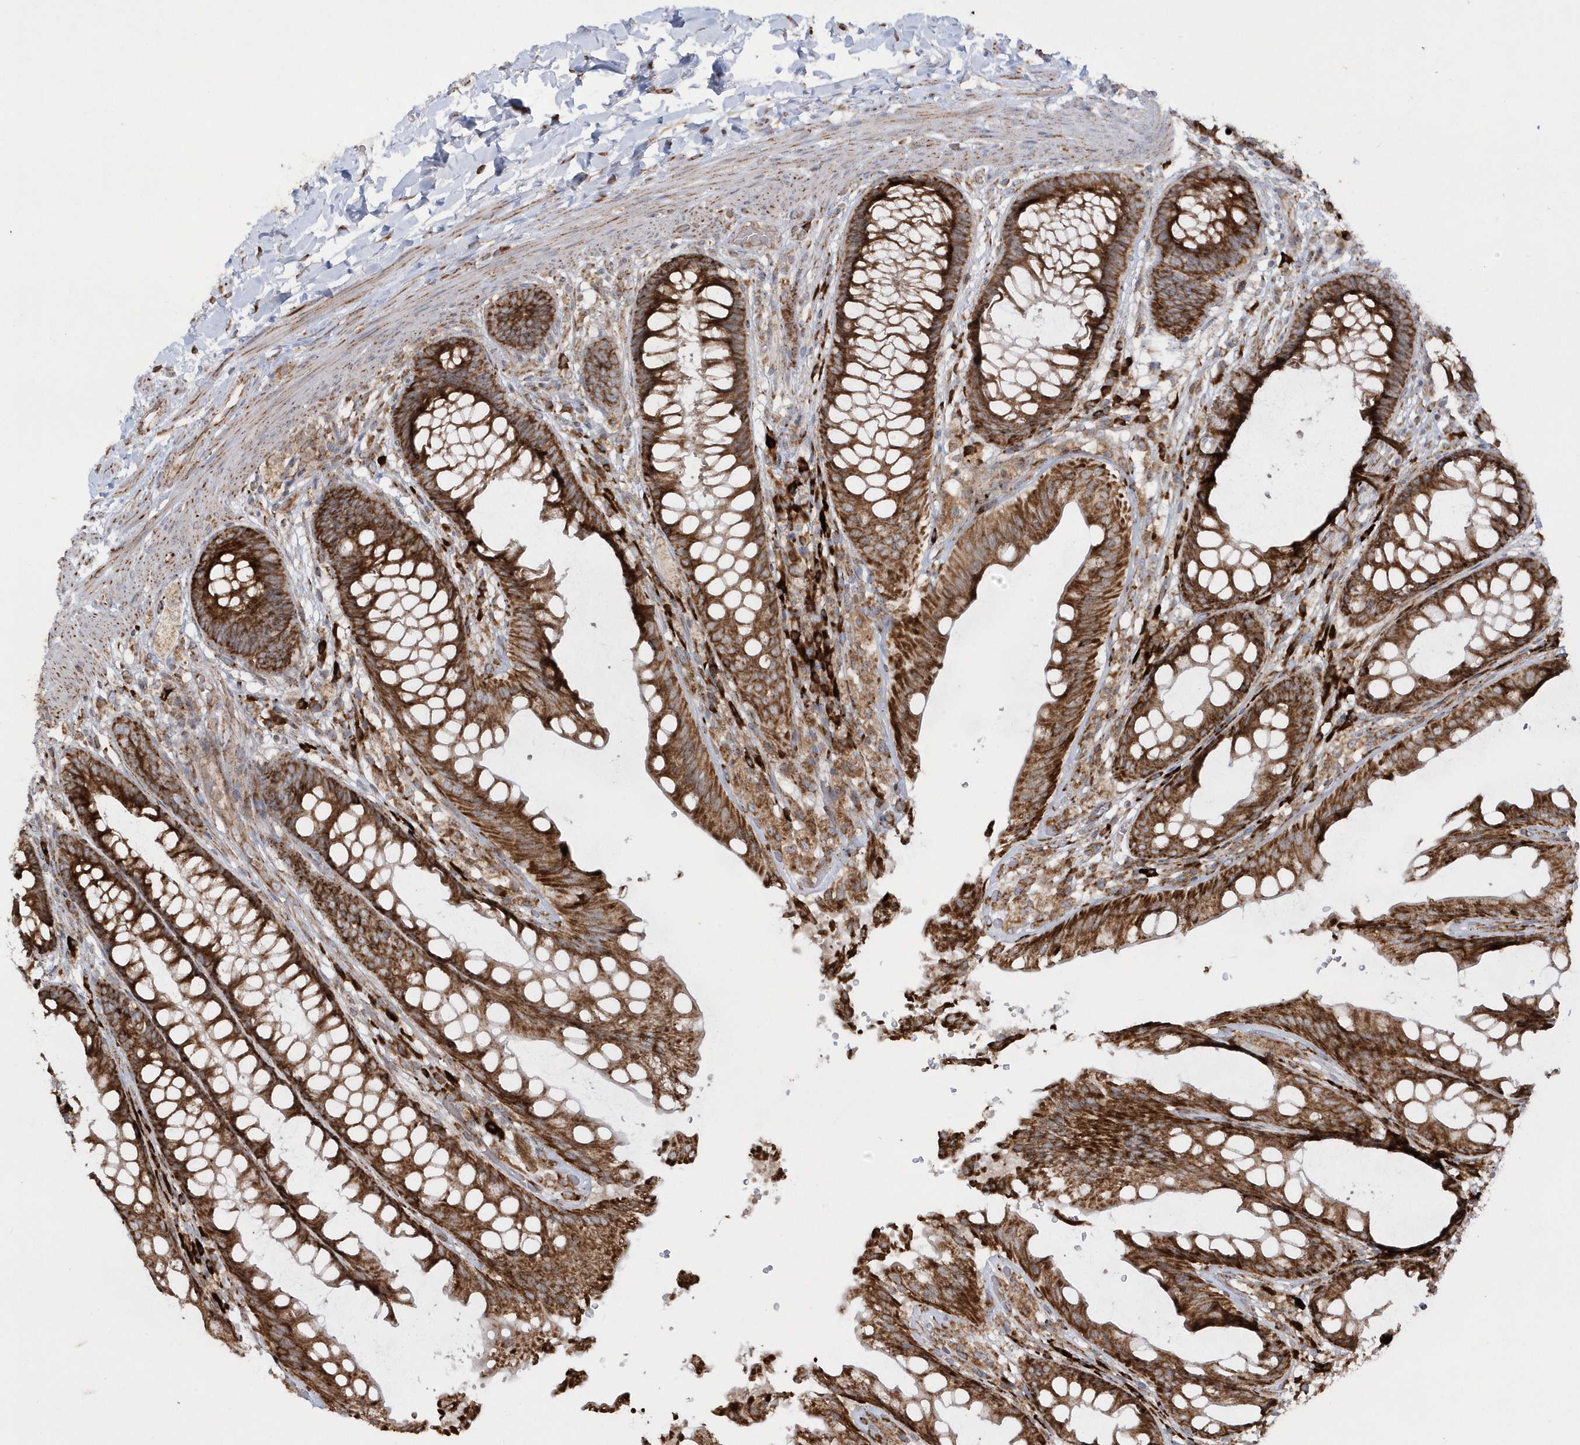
{"staining": {"intensity": "strong", "quantity": ">75%", "location": "cytoplasmic/membranous"}, "tissue": "rectum", "cell_type": "Glandular cells", "image_type": "normal", "snomed": [{"axis": "morphology", "description": "Normal tissue, NOS"}, {"axis": "topography", "description": "Rectum"}], "caption": "About >75% of glandular cells in unremarkable rectum demonstrate strong cytoplasmic/membranous protein positivity as visualized by brown immunohistochemical staining.", "gene": "SH3BP2", "patient": {"sex": "female", "age": 46}}